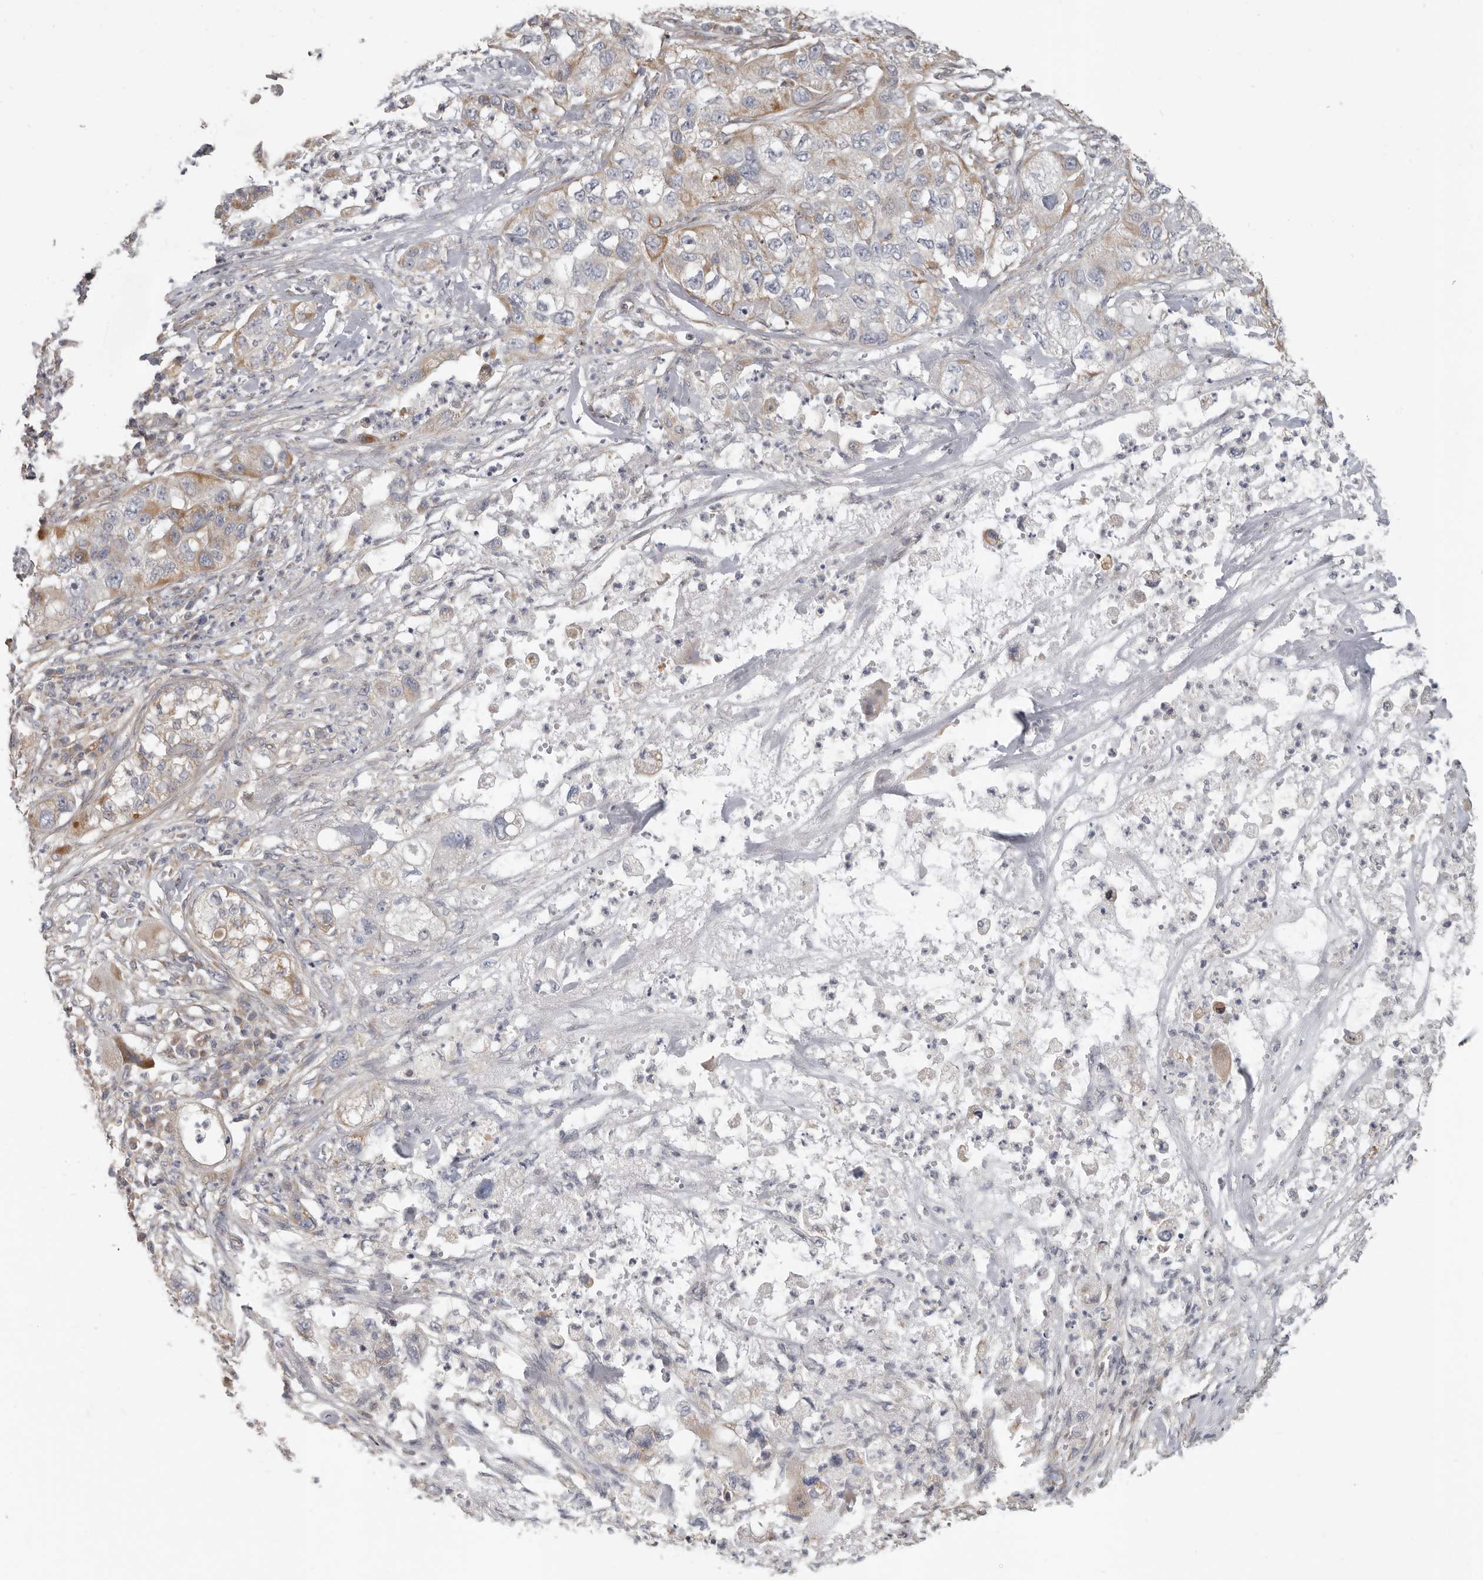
{"staining": {"intensity": "moderate", "quantity": "<25%", "location": "cytoplasmic/membranous"}, "tissue": "pancreatic cancer", "cell_type": "Tumor cells", "image_type": "cancer", "snomed": [{"axis": "morphology", "description": "Adenocarcinoma, NOS"}, {"axis": "topography", "description": "Pancreas"}], "caption": "Brown immunohistochemical staining in human pancreatic cancer (adenocarcinoma) displays moderate cytoplasmic/membranous staining in approximately <25% of tumor cells.", "gene": "UNK", "patient": {"sex": "female", "age": 78}}